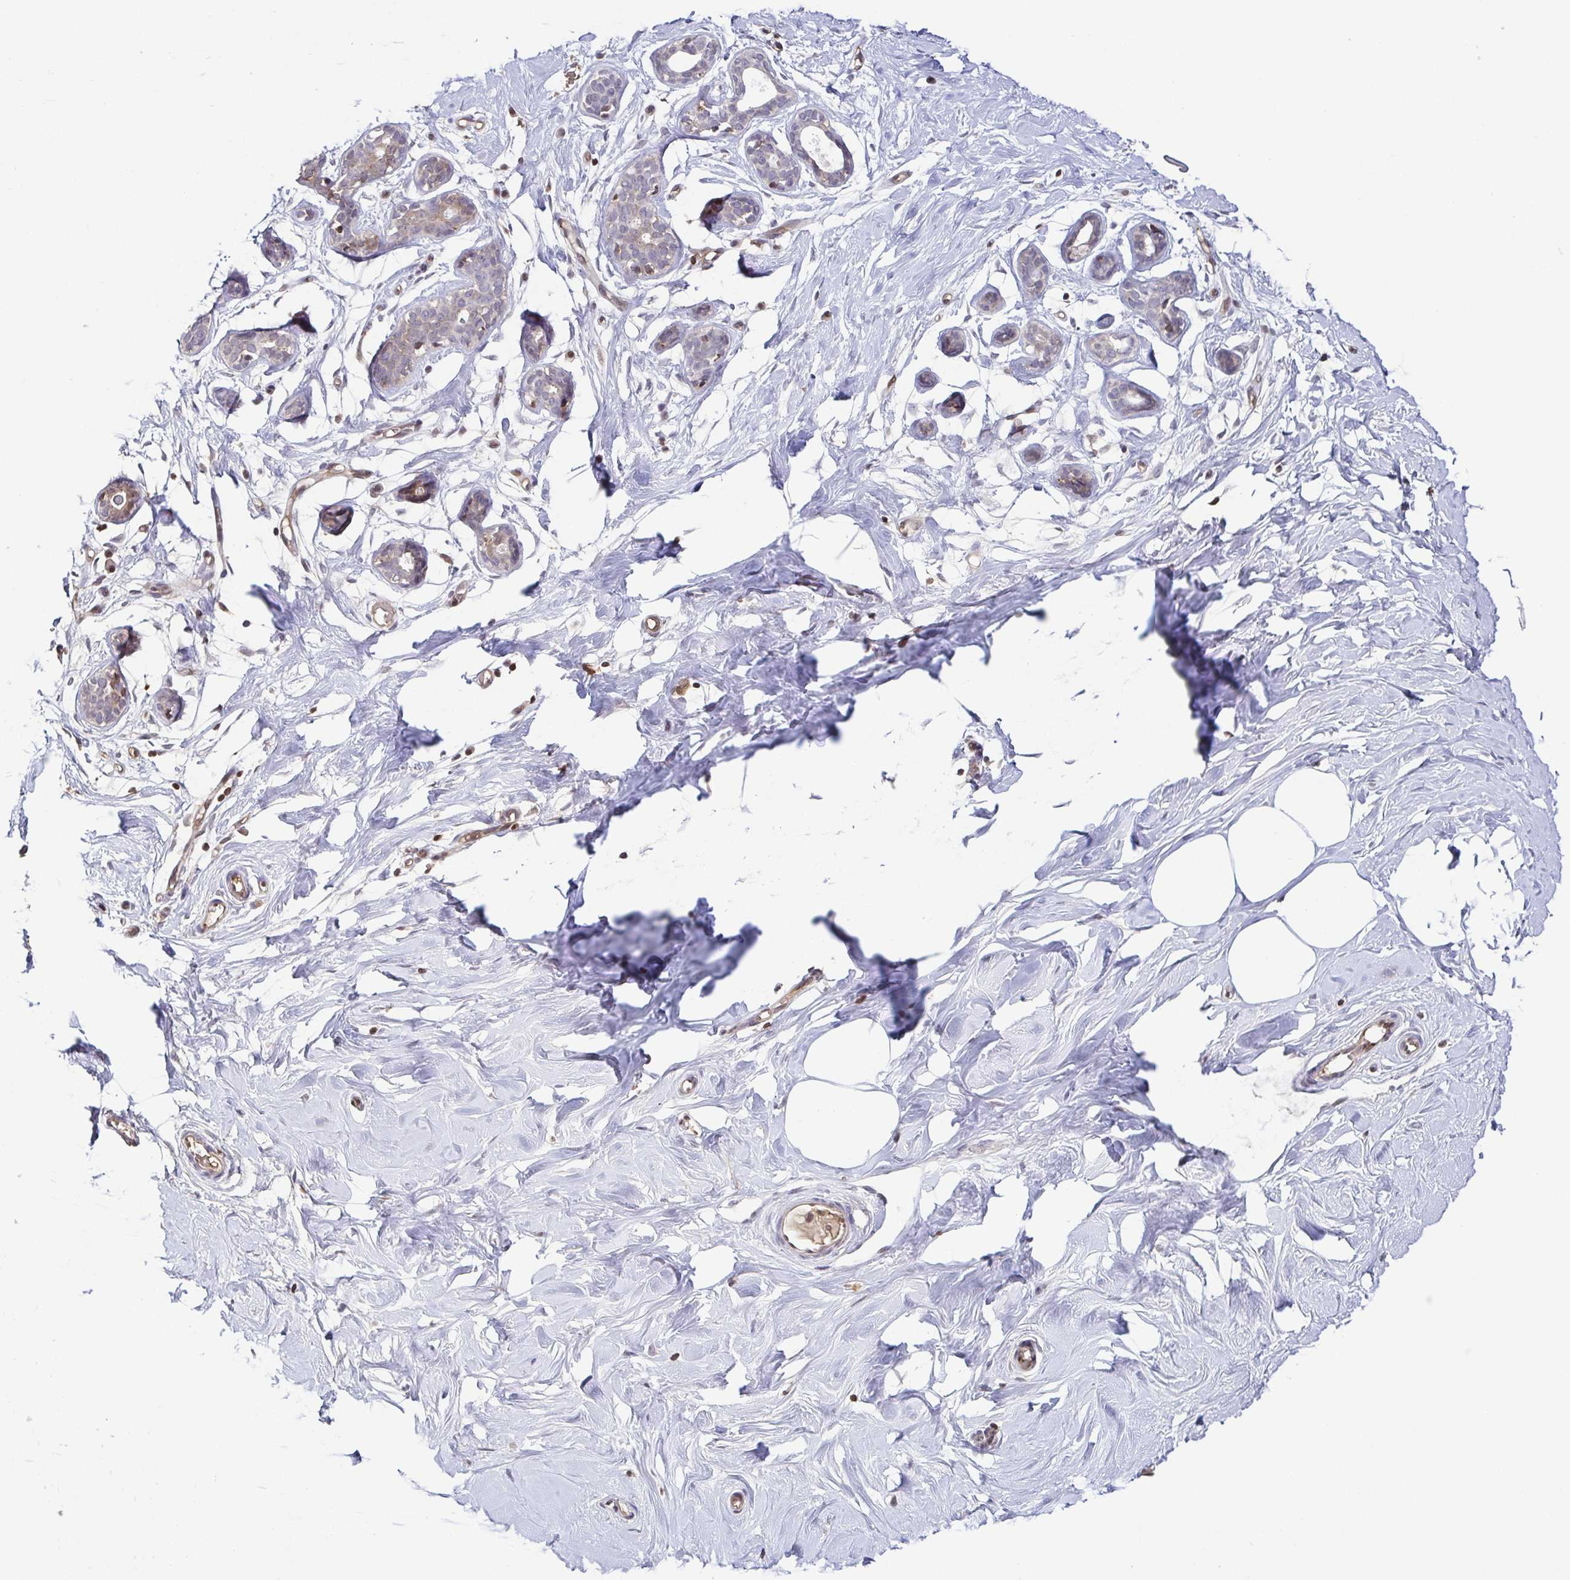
{"staining": {"intensity": "negative", "quantity": "none", "location": "none"}, "tissue": "breast", "cell_type": "Adipocytes", "image_type": "normal", "snomed": [{"axis": "morphology", "description": "Normal tissue, NOS"}, {"axis": "topography", "description": "Breast"}], "caption": "Immunohistochemical staining of unremarkable human breast displays no significant staining in adipocytes. (Brightfield microscopy of DAB IHC at high magnification).", "gene": "PSMB9", "patient": {"sex": "female", "age": 27}}